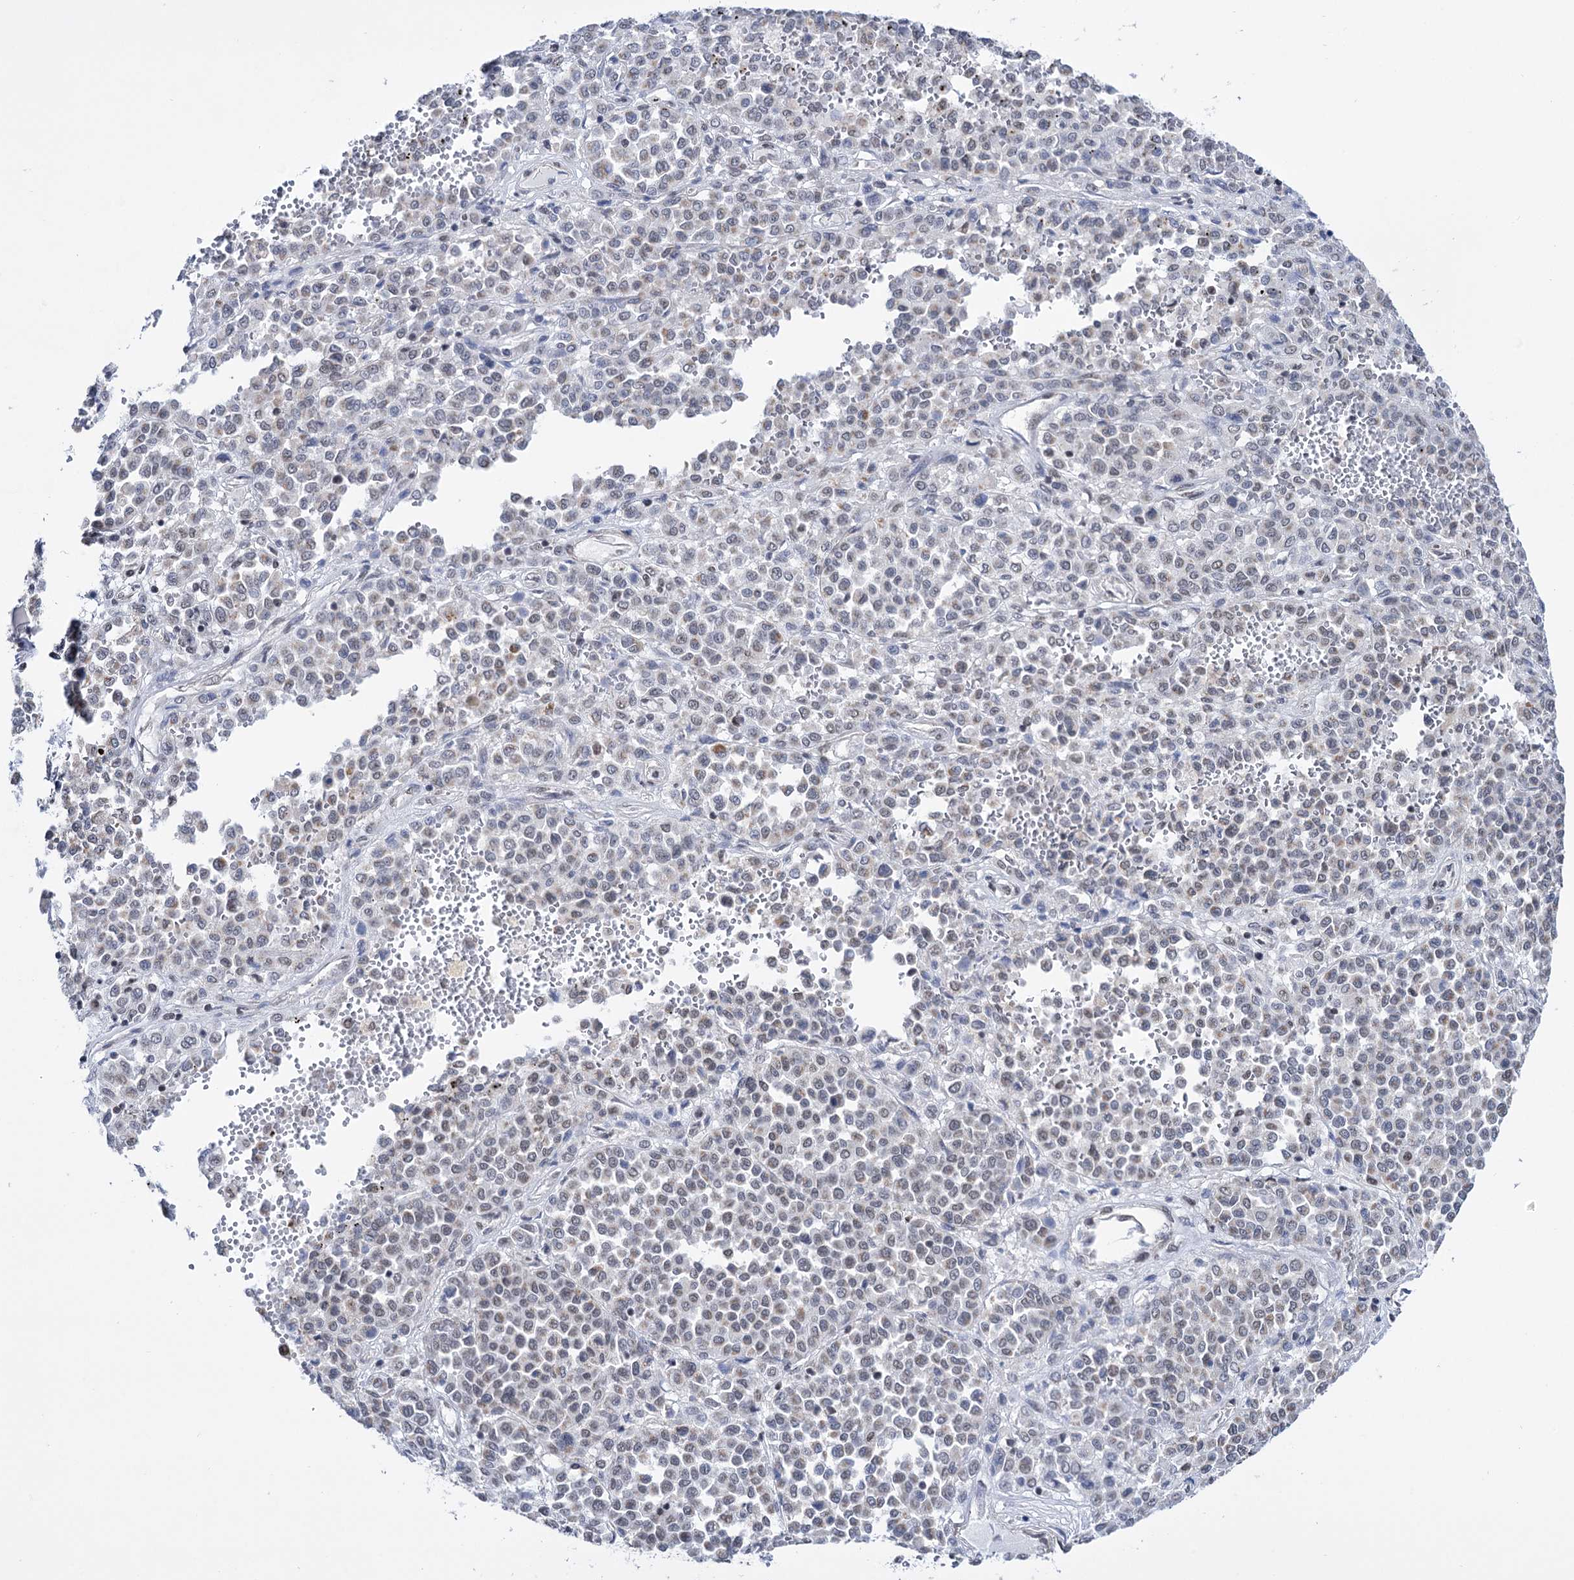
{"staining": {"intensity": "negative", "quantity": "none", "location": "none"}, "tissue": "melanoma", "cell_type": "Tumor cells", "image_type": "cancer", "snomed": [{"axis": "morphology", "description": "Malignant melanoma, Metastatic site"}, {"axis": "topography", "description": "Pancreas"}], "caption": "The photomicrograph exhibits no significant expression in tumor cells of melanoma.", "gene": "ABHD10", "patient": {"sex": "female", "age": 30}}